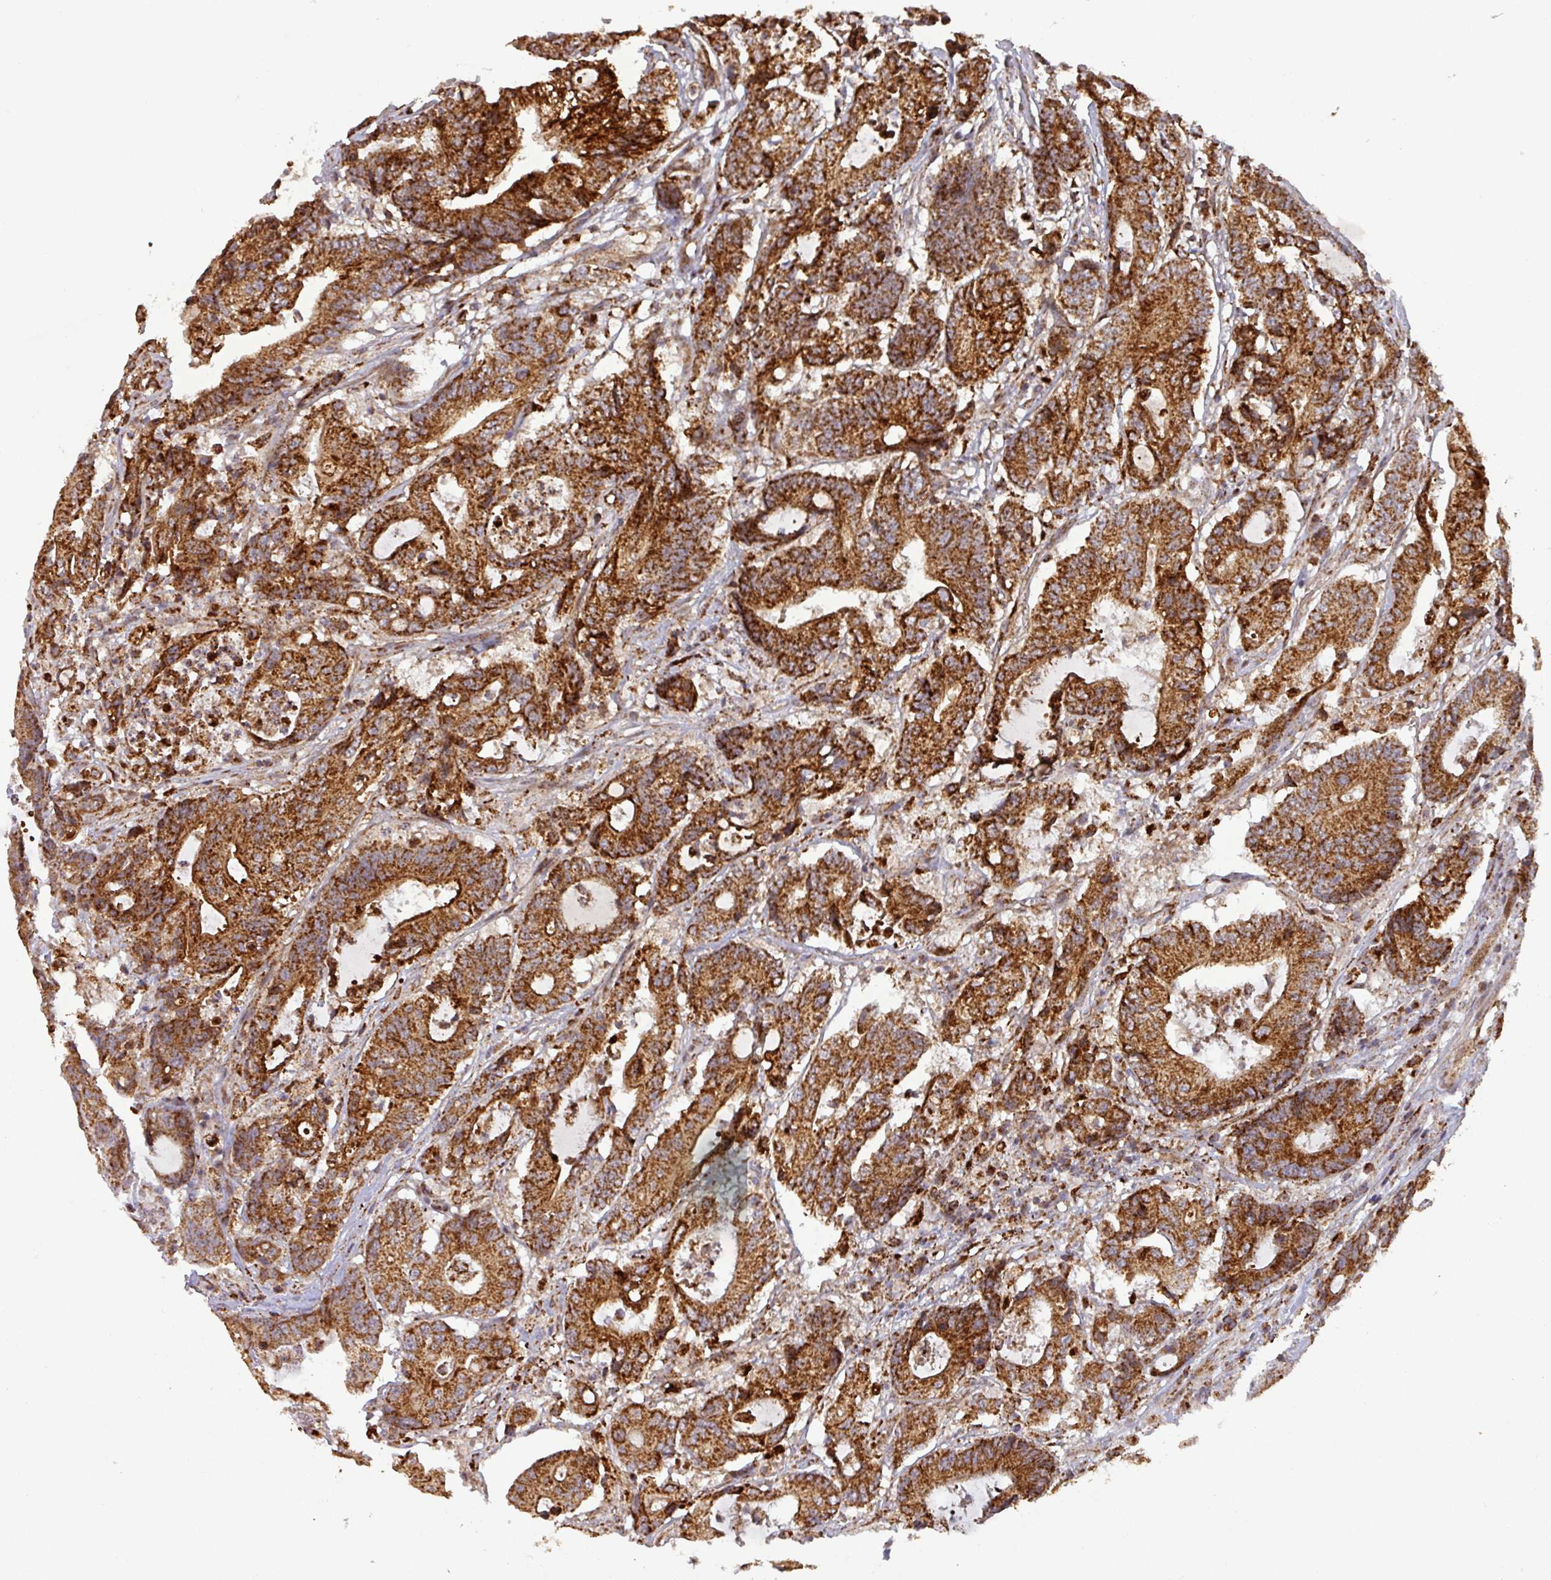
{"staining": {"intensity": "strong", "quantity": ">75%", "location": "cytoplasmic/membranous"}, "tissue": "colorectal cancer", "cell_type": "Tumor cells", "image_type": "cancer", "snomed": [{"axis": "morphology", "description": "Adenocarcinoma, NOS"}, {"axis": "topography", "description": "Colon"}], "caption": "This is a photomicrograph of IHC staining of colorectal cancer (adenocarcinoma), which shows strong positivity in the cytoplasmic/membranous of tumor cells.", "gene": "GPD2", "patient": {"sex": "female", "age": 84}}